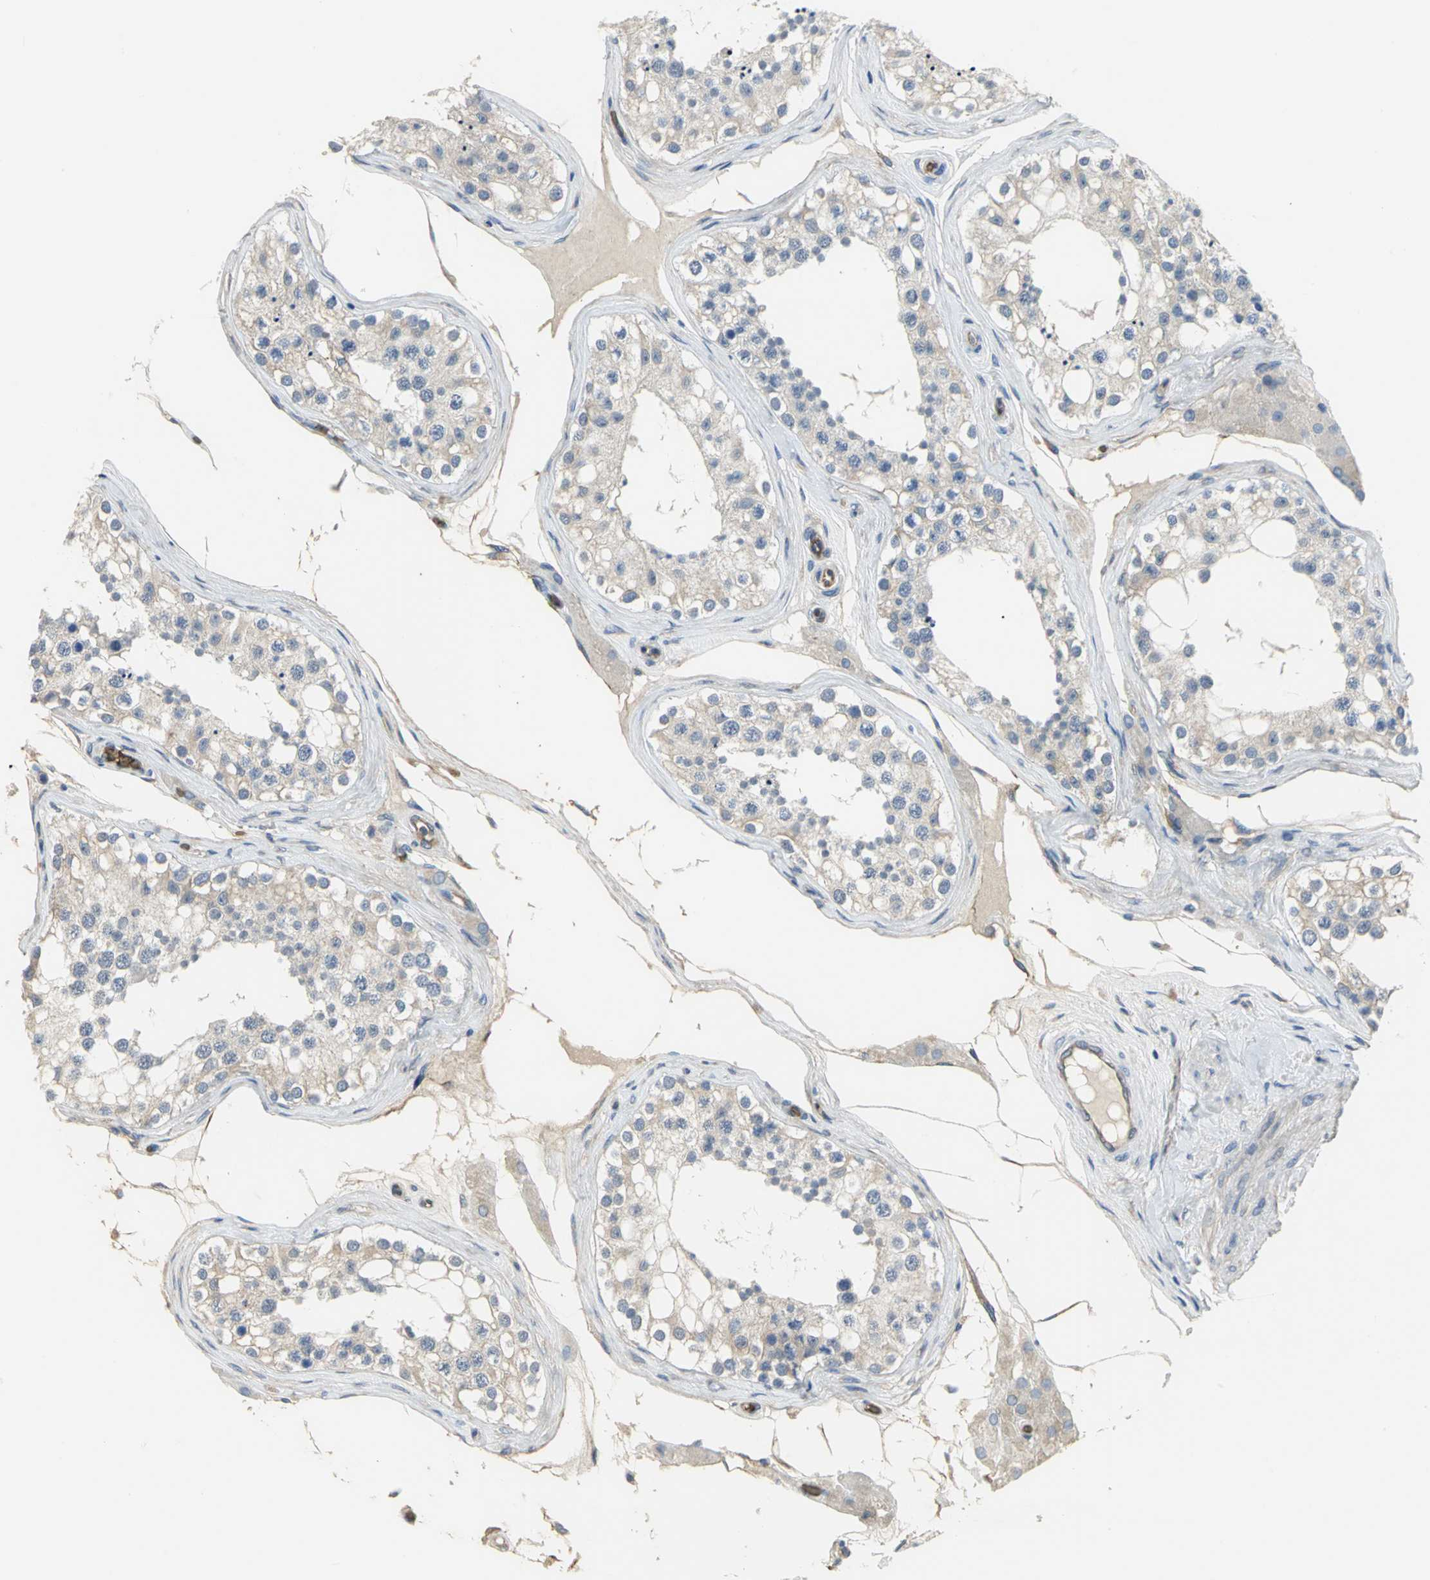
{"staining": {"intensity": "weak", "quantity": "<25%", "location": "cytoplasmic/membranous"}, "tissue": "testis", "cell_type": "Cells in seminiferous ducts", "image_type": "normal", "snomed": [{"axis": "morphology", "description": "Normal tissue, NOS"}, {"axis": "topography", "description": "Testis"}], "caption": "IHC of normal testis demonstrates no positivity in cells in seminiferous ducts.", "gene": "TREM1", "patient": {"sex": "male", "age": 68}}